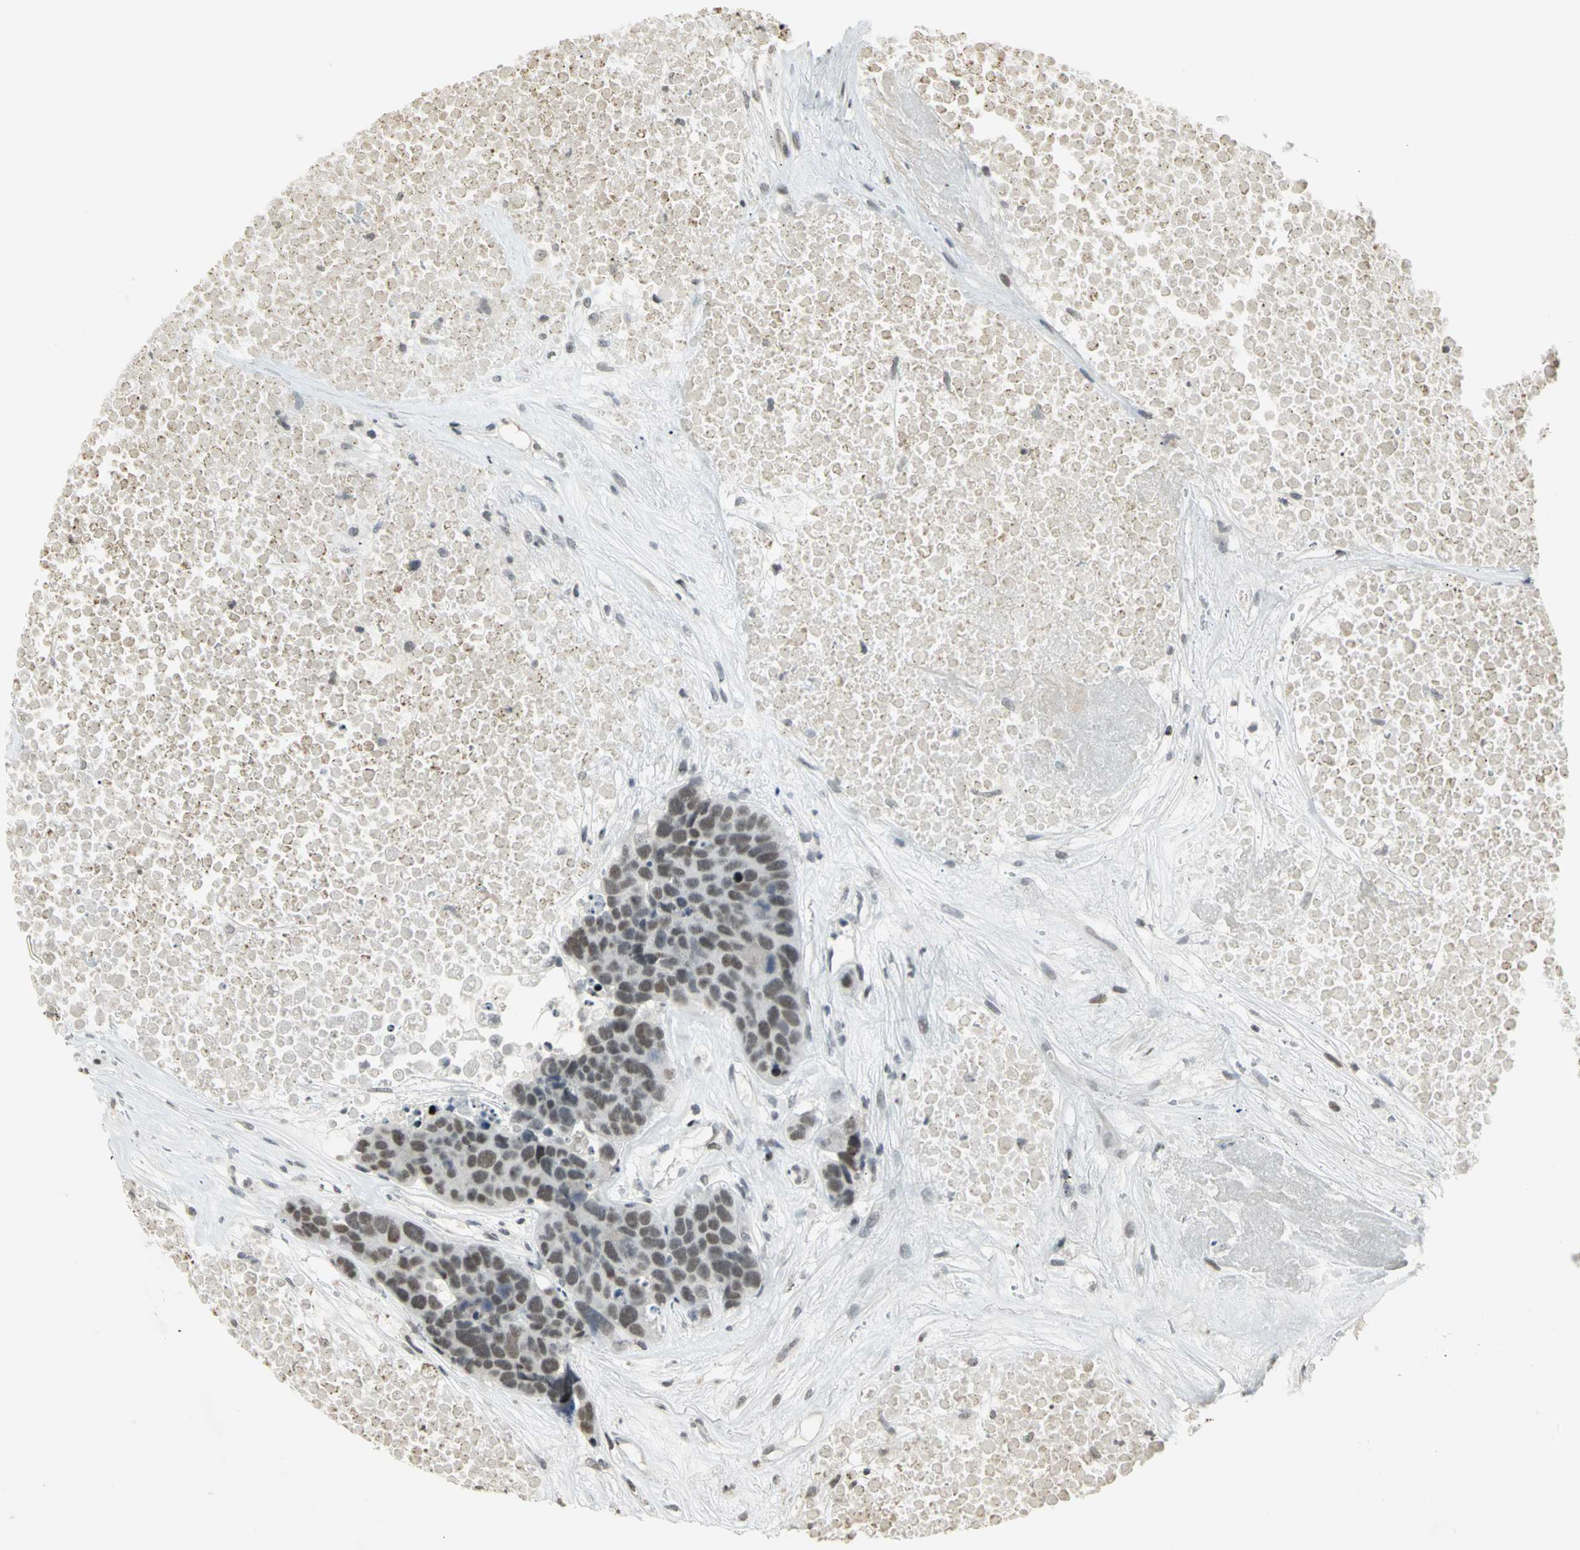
{"staining": {"intensity": "moderate", "quantity": "25%-75%", "location": "nuclear"}, "tissue": "carcinoid", "cell_type": "Tumor cells", "image_type": "cancer", "snomed": [{"axis": "morphology", "description": "Carcinoid, malignant, NOS"}, {"axis": "topography", "description": "Lung"}], "caption": "Carcinoid (malignant) was stained to show a protein in brown. There is medium levels of moderate nuclear staining in about 25%-75% of tumor cells.", "gene": "KDM1A", "patient": {"sex": "male", "age": 60}}